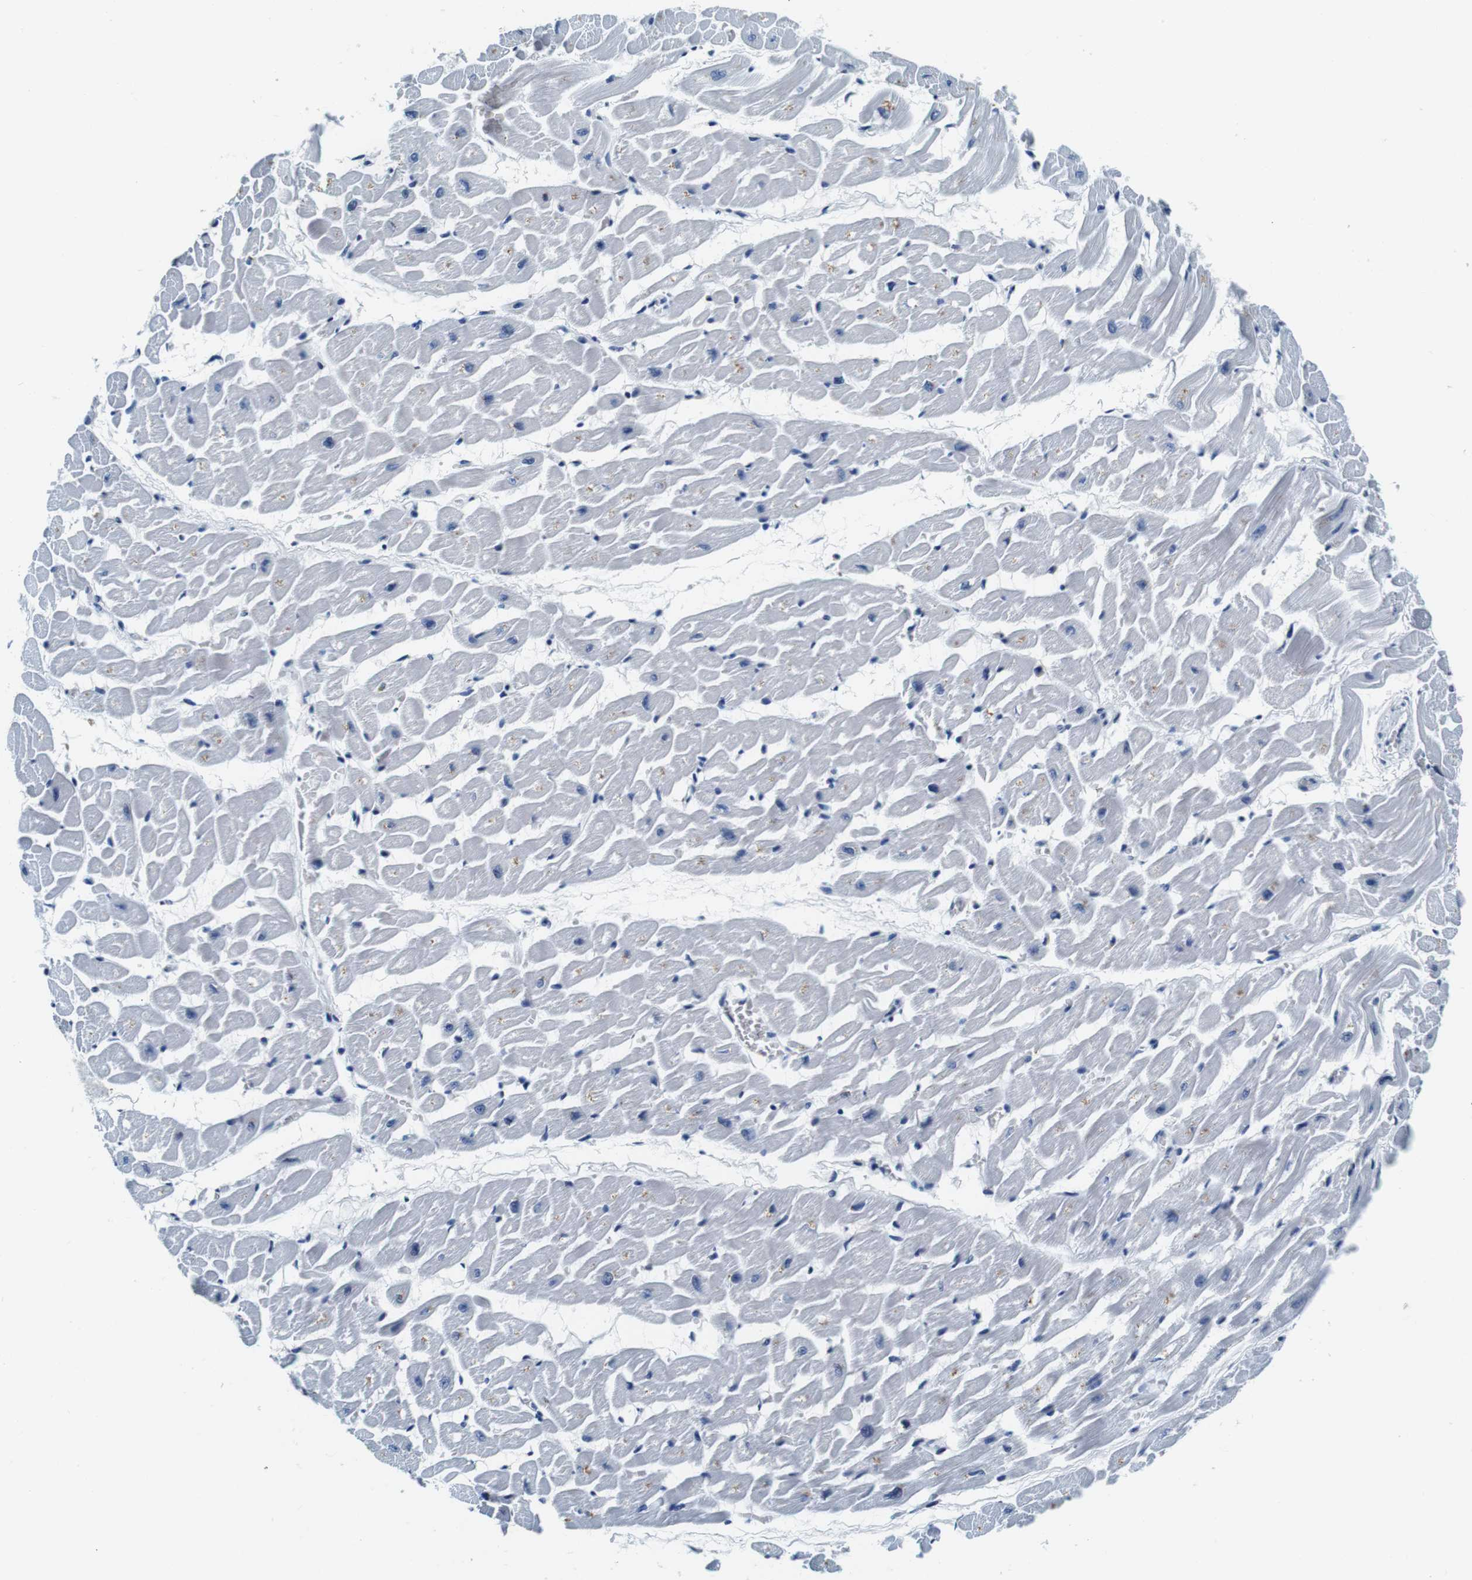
{"staining": {"intensity": "moderate", "quantity": "<25%", "location": "cytoplasmic/membranous"}, "tissue": "heart muscle", "cell_type": "Cardiomyocytes", "image_type": "normal", "snomed": [{"axis": "morphology", "description": "Normal tissue, NOS"}, {"axis": "topography", "description": "Heart"}], "caption": "Benign heart muscle shows moderate cytoplasmic/membranous expression in about <25% of cardiomyocytes, visualized by immunohistochemistry. The staining was performed using DAB (3,3'-diaminobenzidine) to visualize the protein expression in brown, while the nuclei were stained in blue with hematoxylin (Magnification: 20x).", "gene": "FAR2", "patient": {"sex": "male", "age": 45}}